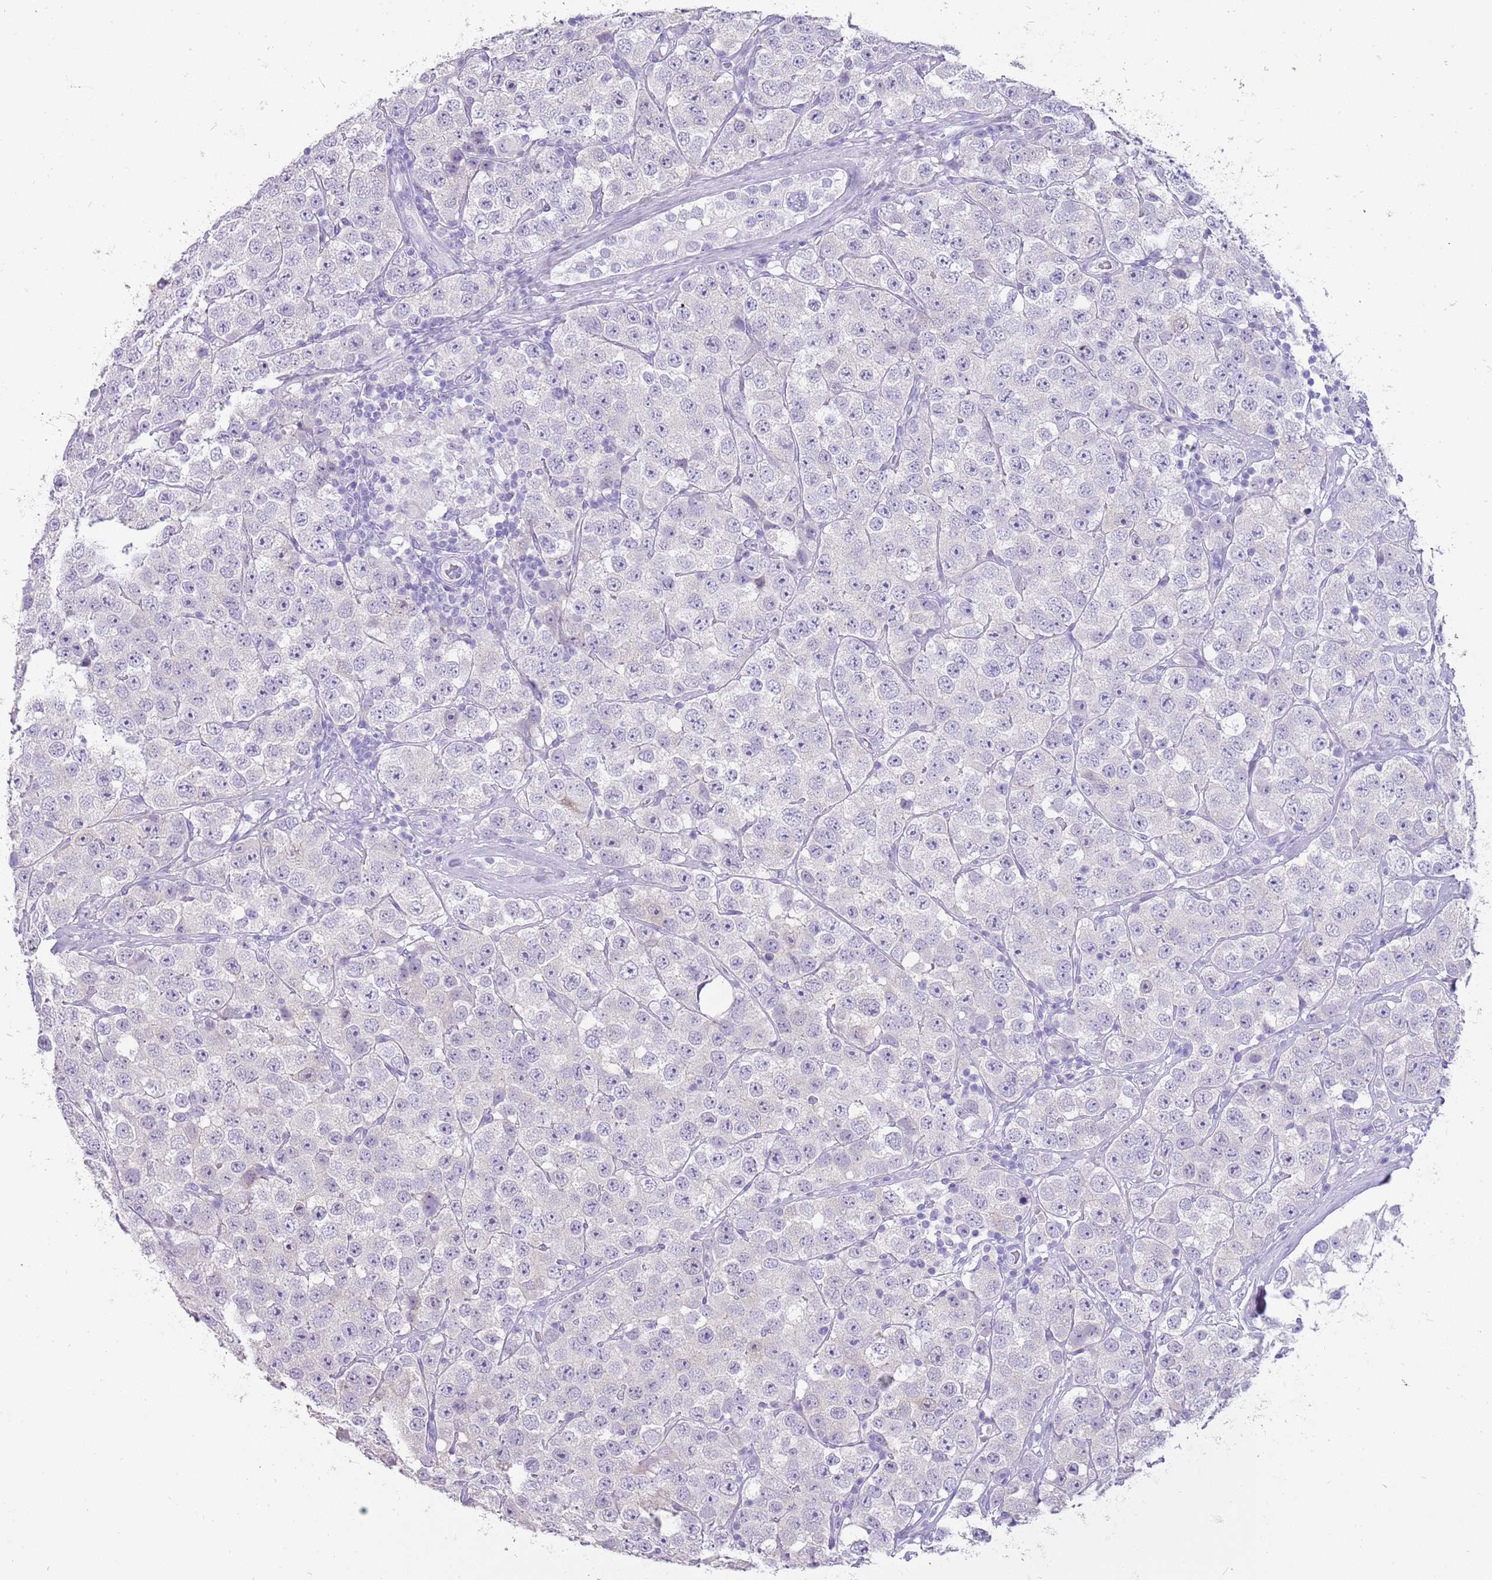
{"staining": {"intensity": "negative", "quantity": "none", "location": "none"}, "tissue": "testis cancer", "cell_type": "Tumor cells", "image_type": "cancer", "snomed": [{"axis": "morphology", "description": "Seminoma, NOS"}, {"axis": "topography", "description": "Testis"}], "caption": "This is a photomicrograph of immunohistochemistry staining of testis cancer (seminoma), which shows no positivity in tumor cells.", "gene": "NBPF3", "patient": {"sex": "male", "age": 28}}